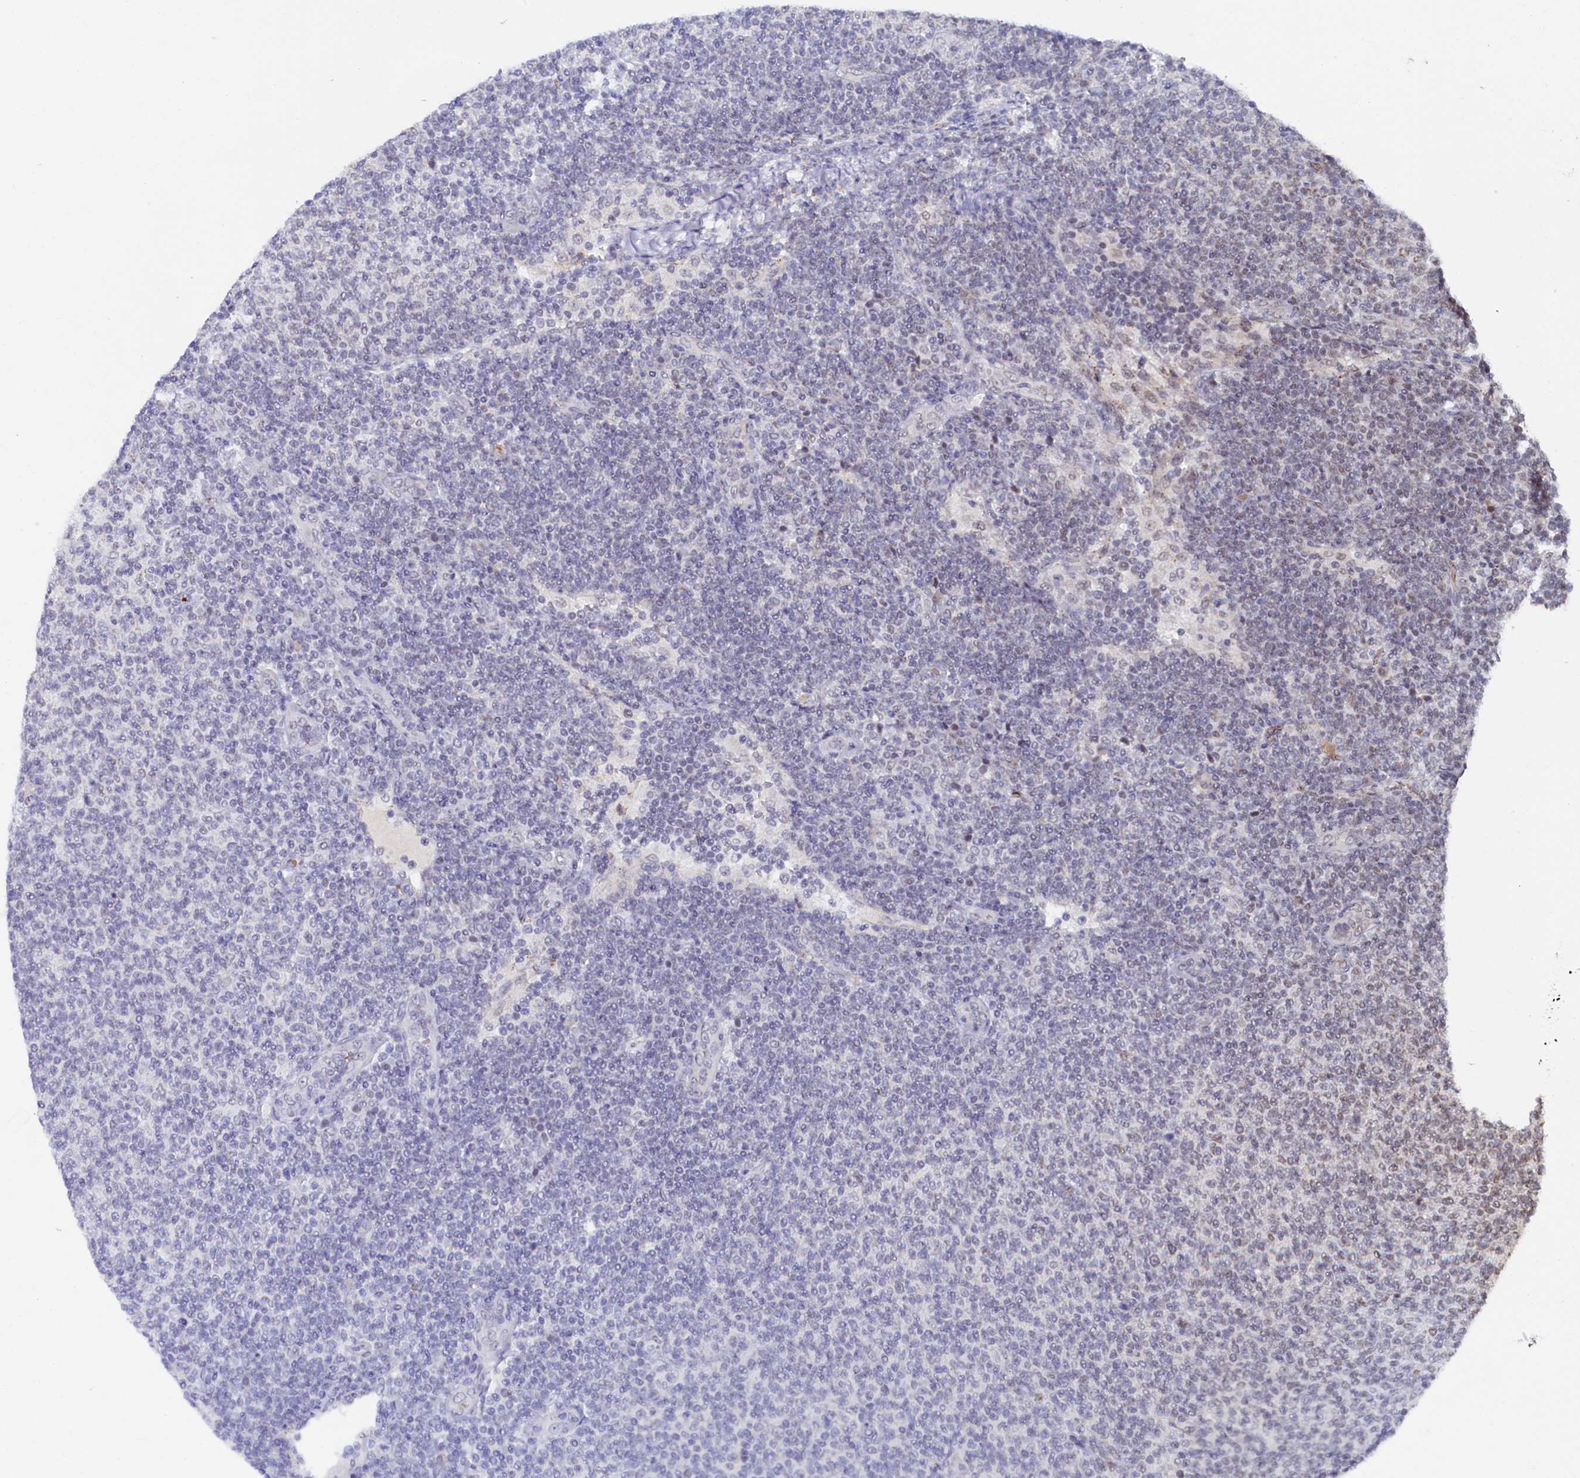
{"staining": {"intensity": "negative", "quantity": "none", "location": "none"}, "tissue": "lymphoma", "cell_type": "Tumor cells", "image_type": "cancer", "snomed": [{"axis": "morphology", "description": "Malignant lymphoma, non-Hodgkin's type, Low grade"}, {"axis": "topography", "description": "Lymph node"}], "caption": "Immunohistochemistry (IHC) image of human lymphoma stained for a protein (brown), which displays no staining in tumor cells.", "gene": "TIGD4", "patient": {"sex": "male", "age": 66}}